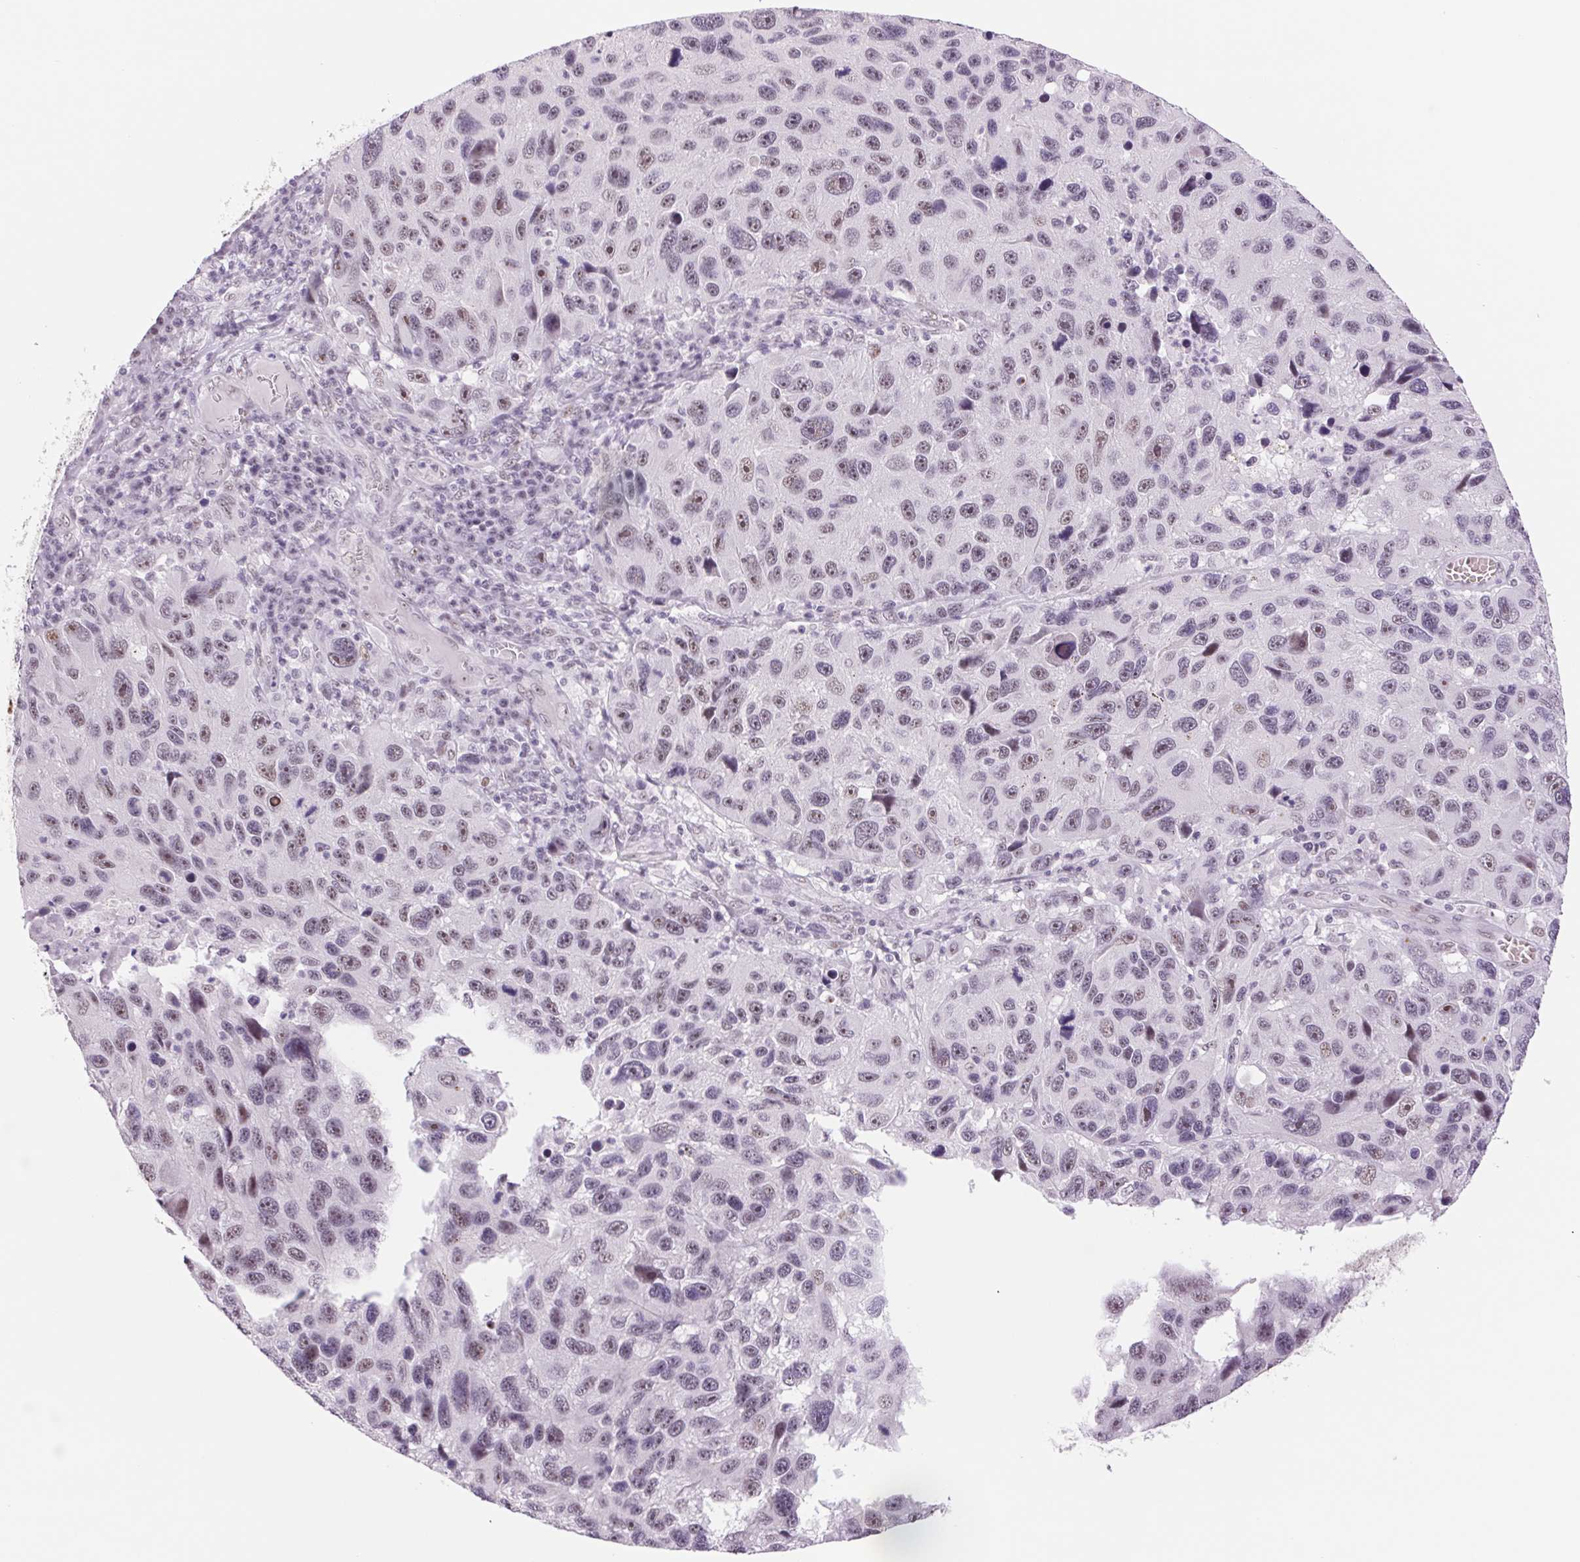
{"staining": {"intensity": "weak", "quantity": "<25%", "location": "nuclear"}, "tissue": "melanoma", "cell_type": "Tumor cells", "image_type": "cancer", "snomed": [{"axis": "morphology", "description": "Malignant melanoma, NOS"}, {"axis": "topography", "description": "Skin"}], "caption": "Protein analysis of malignant melanoma displays no significant staining in tumor cells. (DAB immunohistochemistry visualized using brightfield microscopy, high magnification).", "gene": "ZC3H14", "patient": {"sex": "male", "age": 53}}